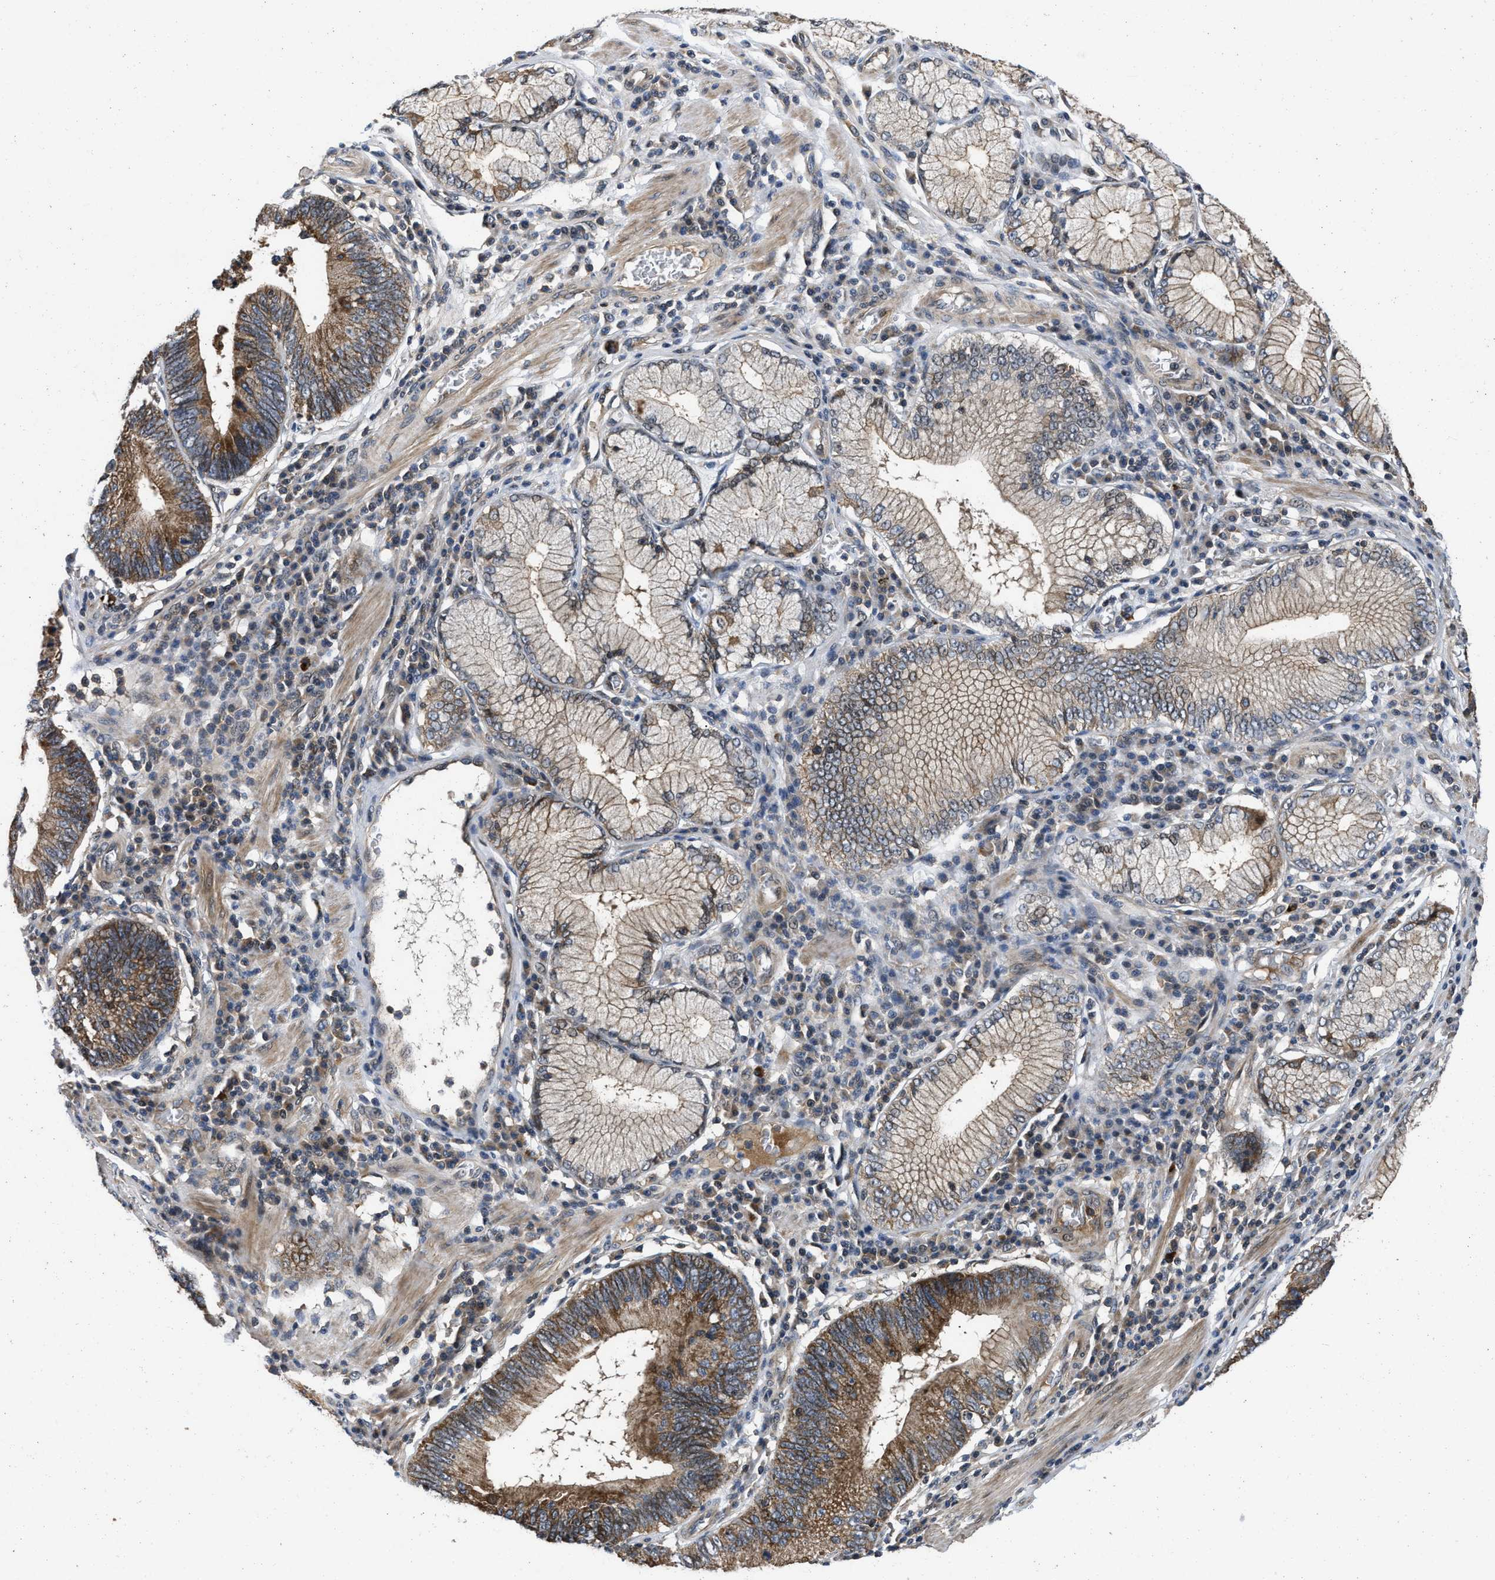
{"staining": {"intensity": "moderate", "quantity": ">75%", "location": "cytoplasmic/membranous"}, "tissue": "stomach cancer", "cell_type": "Tumor cells", "image_type": "cancer", "snomed": [{"axis": "morphology", "description": "Adenocarcinoma, NOS"}, {"axis": "topography", "description": "Stomach"}], "caption": "Tumor cells reveal medium levels of moderate cytoplasmic/membranous positivity in approximately >75% of cells in adenocarcinoma (stomach). (DAB IHC with brightfield microscopy, high magnification).", "gene": "PRDM14", "patient": {"sex": "male", "age": 59}}